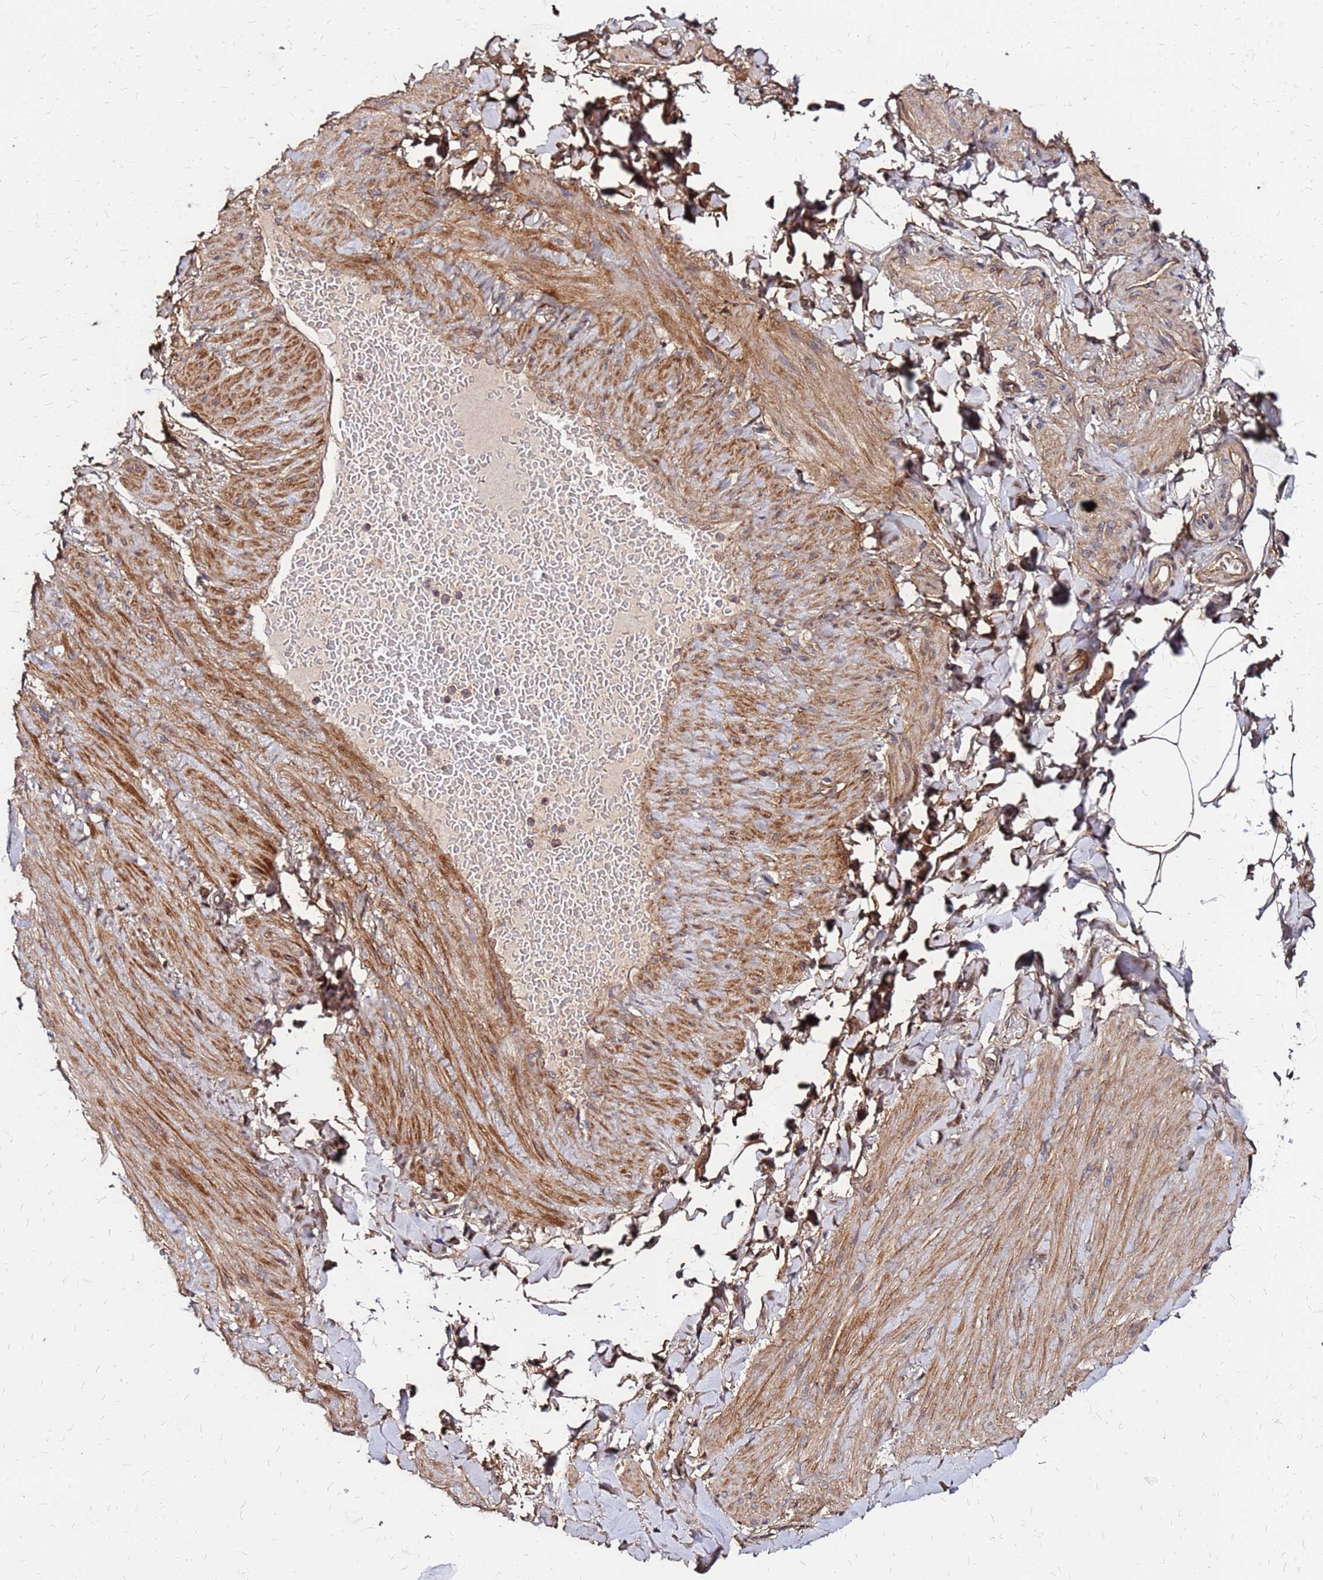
{"staining": {"intensity": "moderate", "quantity": ">75%", "location": "cytoplasmic/membranous"}, "tissue": "adipose tissue", "cell_type": "Adipocytes", "image_type": "normal", "snomed": [{"axis": "morphology", "description": "Normal tissue, NOS"}, {"axis": "topography", "description": "Soft tissue"}, {"axis": "topography", "description": "Vascular tissue"}], "caption": "This image exhibits immunohistochemistry (IHC) staining of unremarkable human adipose tissue, with medium moderate cytoplasmic/membranous expression in approximately >75% of adipocytes.", "gene": "CYBC1", "patient": {"sex": "male", "age": 54}}